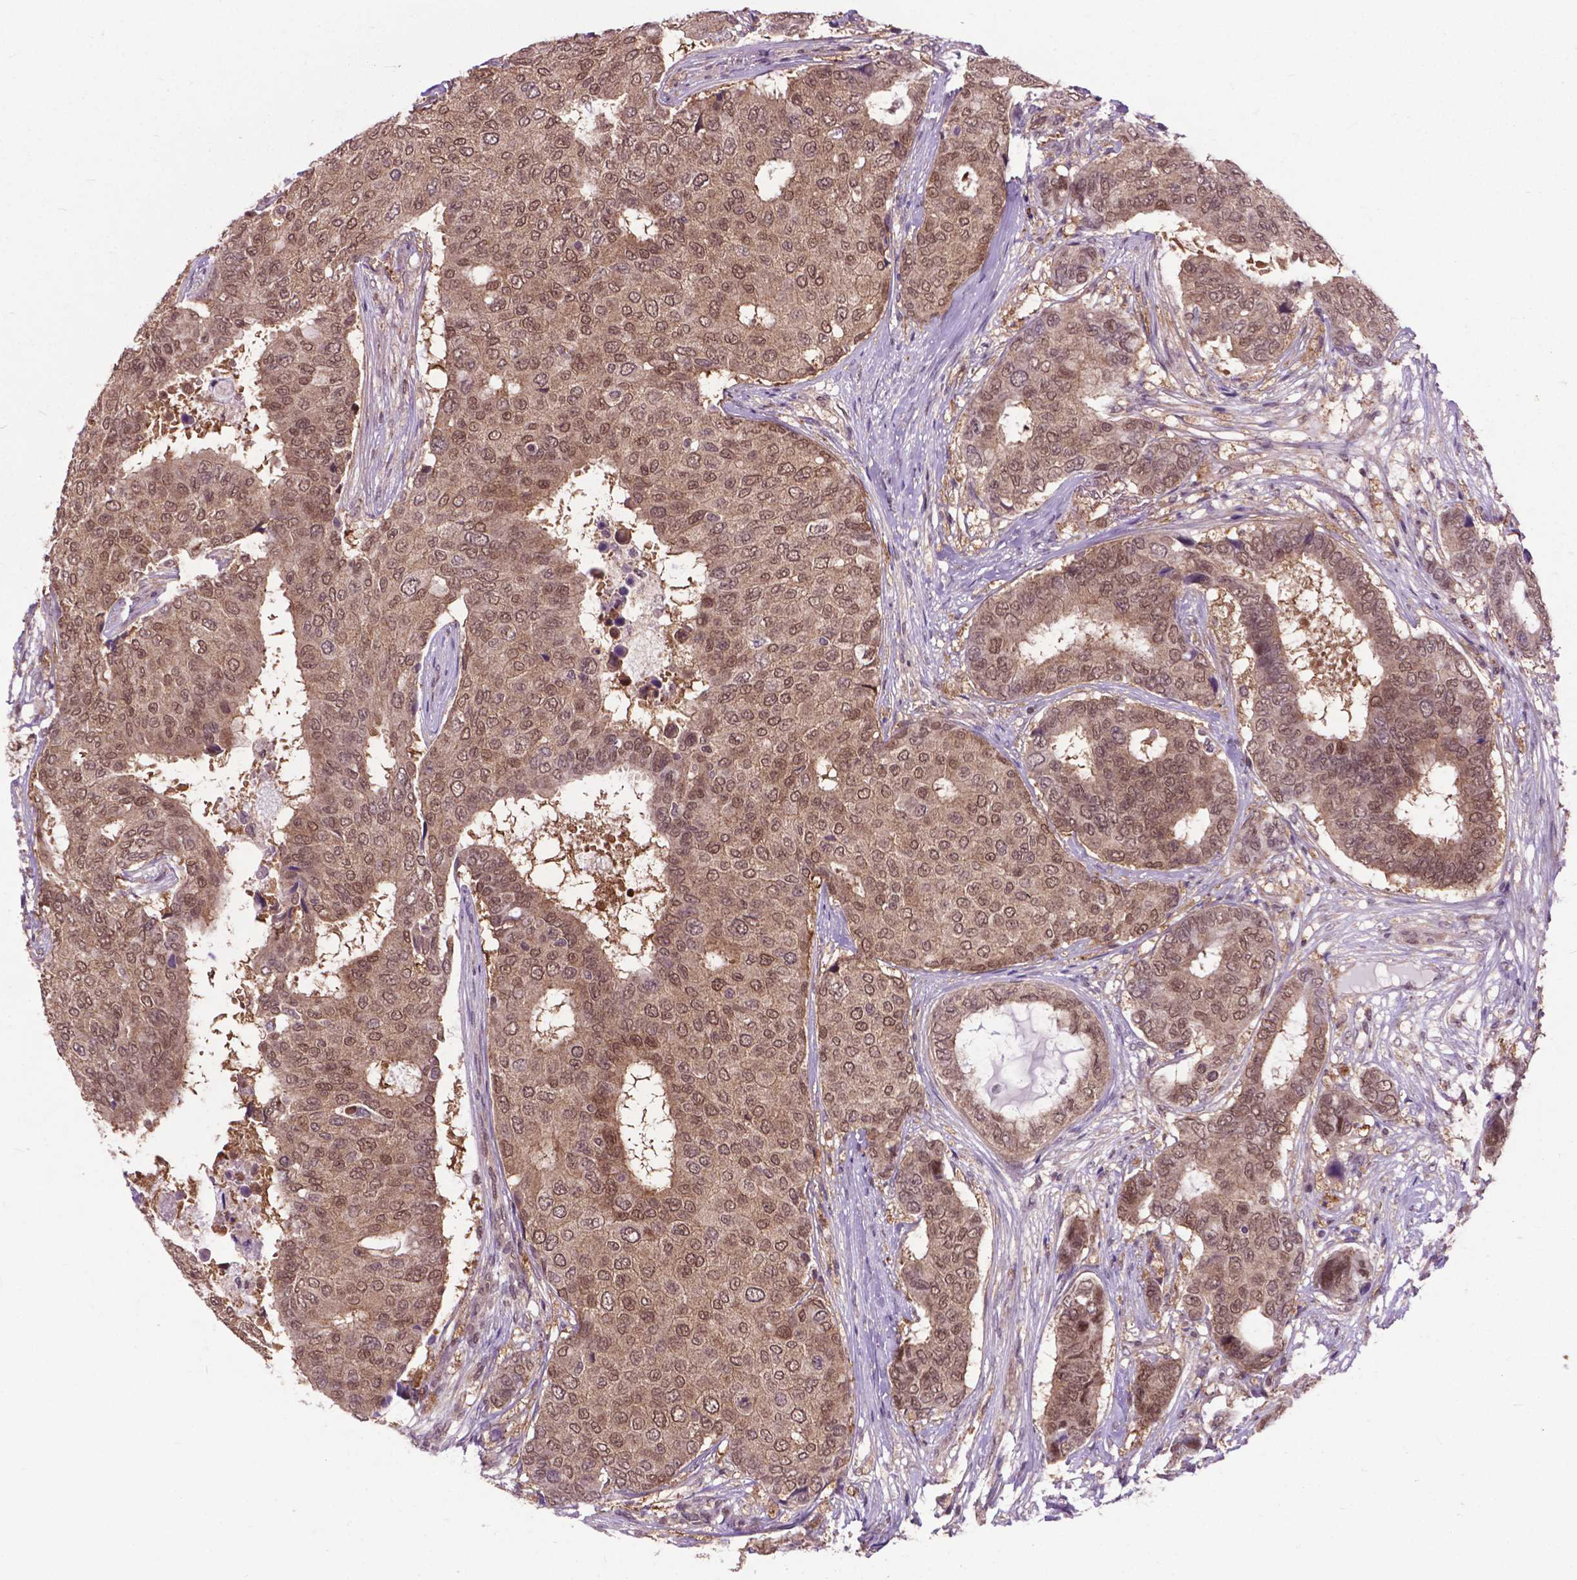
{"staining": {"intensity": "moderate", "quantity": ">75%", "location": "cytoplasmic/membranous,nuclear"}, "tissue": "breast cancer", "cell_type": "Tumor cells", "image_type": "cancer", "snomed": [{"axis": "morphology", "description": "Duct carcinoma"}, {"axis": "topography", "description": "Breast"}], "caption": "An image showing moderate cytoplasmic/membranous and nuclear expression in approximately >75% of tumor cells in breast cancer, as visualized by brown immunohistochemical staining.", "gene": "OTUB1", "patient": {"sex": "female", "age": 75}}